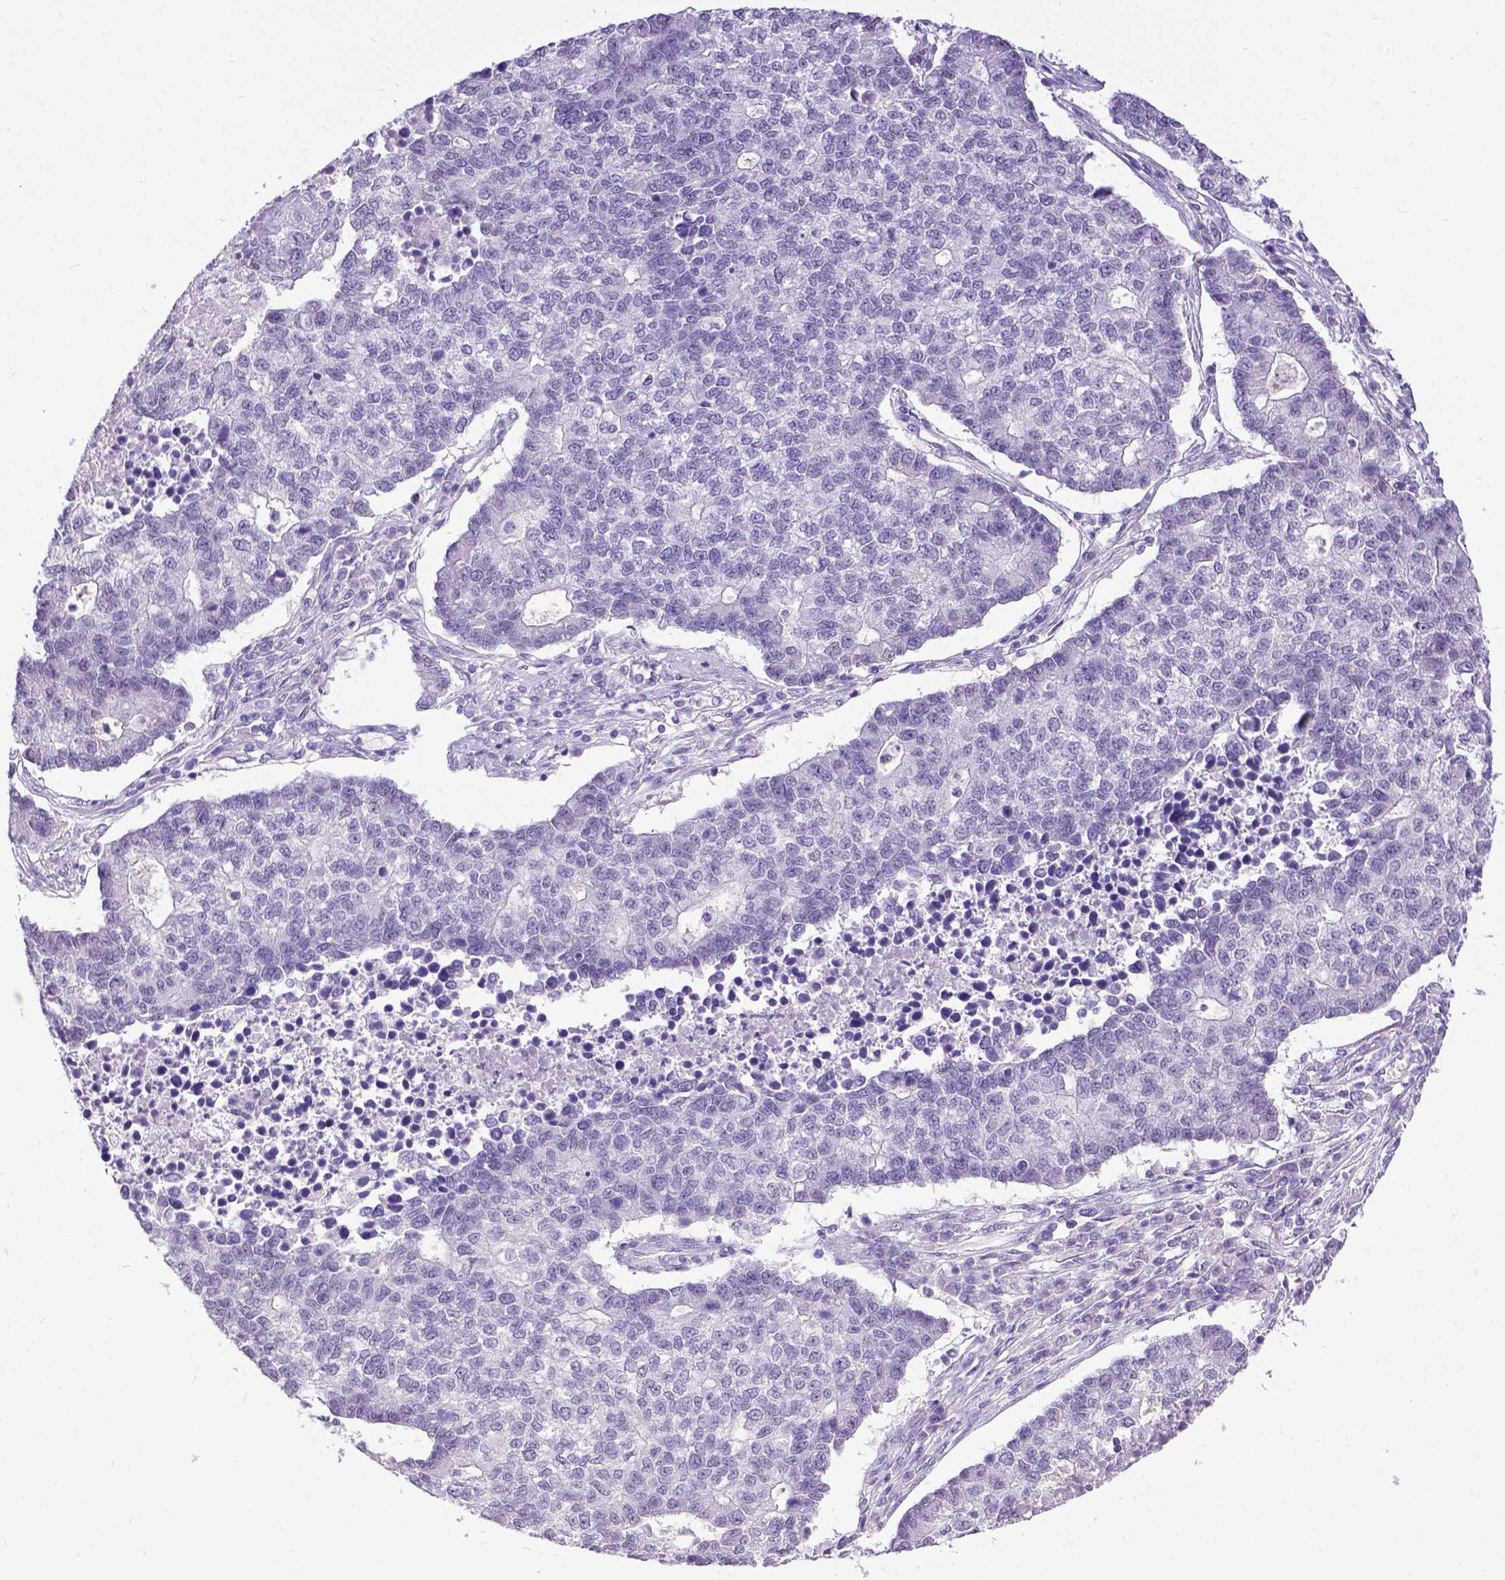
{"staining": {"intensity": "negative", "quantity": "none", "location": "none"}, "tissue": "lung cancer", "cell_type": "Tumor cells", "image_type": "cancer", "snomed": [{"axis": "morphology", "description": "Adenocarcinoma, NOS"}, {"axis": "topography", "description": "Lung"}], "caption": "Immunohistochemistry (IHC) photomicrograph of neoplastic tissue: adenocarcinoma (lung) stained with DAB demonstrates no significant protein positivity in tumor cells. (DAB (3,3'-diaminobenzidine) IHC, high magnification).", "gene": "ESR1", "patient": {"sex": "male", "age": 57}}